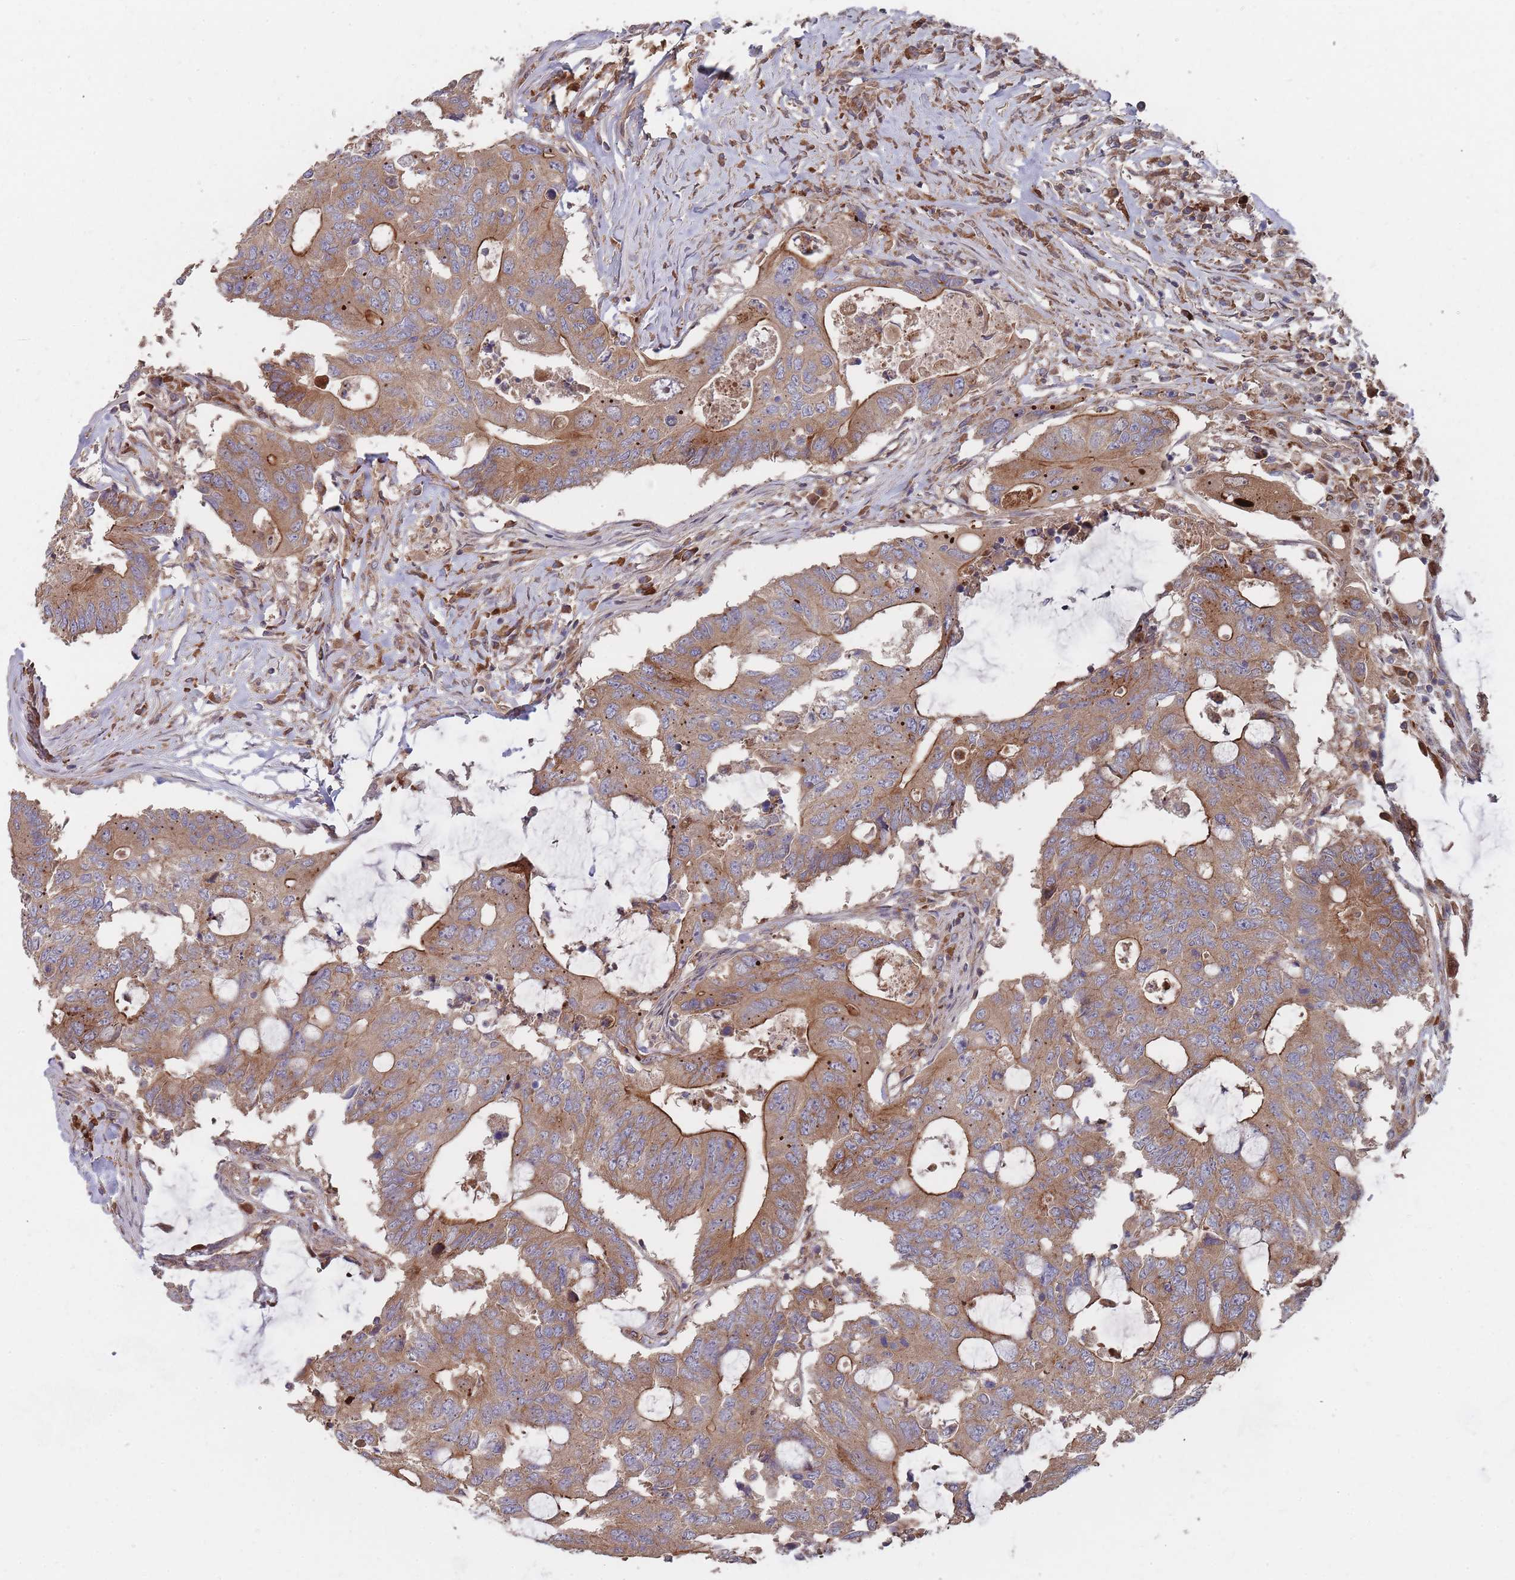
{"staining": {"intensity": "moderate", "quantity": ">75%", "location": "cytoplasmic/membranous"}, "tissue": "colorectal cancer", "cell_type": "Tumor cells", "image_type": "cancer", "snomed": [{"axis": "morphology", "description": "Adenocarcinoma, NOS"}, {"axis": "topography", "description": "Colon"}], "caption": "This is an image of IHC staining of adenocarcinoma (colorectal), which shows moderate positivity in the cytoplasmic/membranous of tumor cells.", "gene": "THSD7B", "patient": {"sex": "male", "age": 71}}